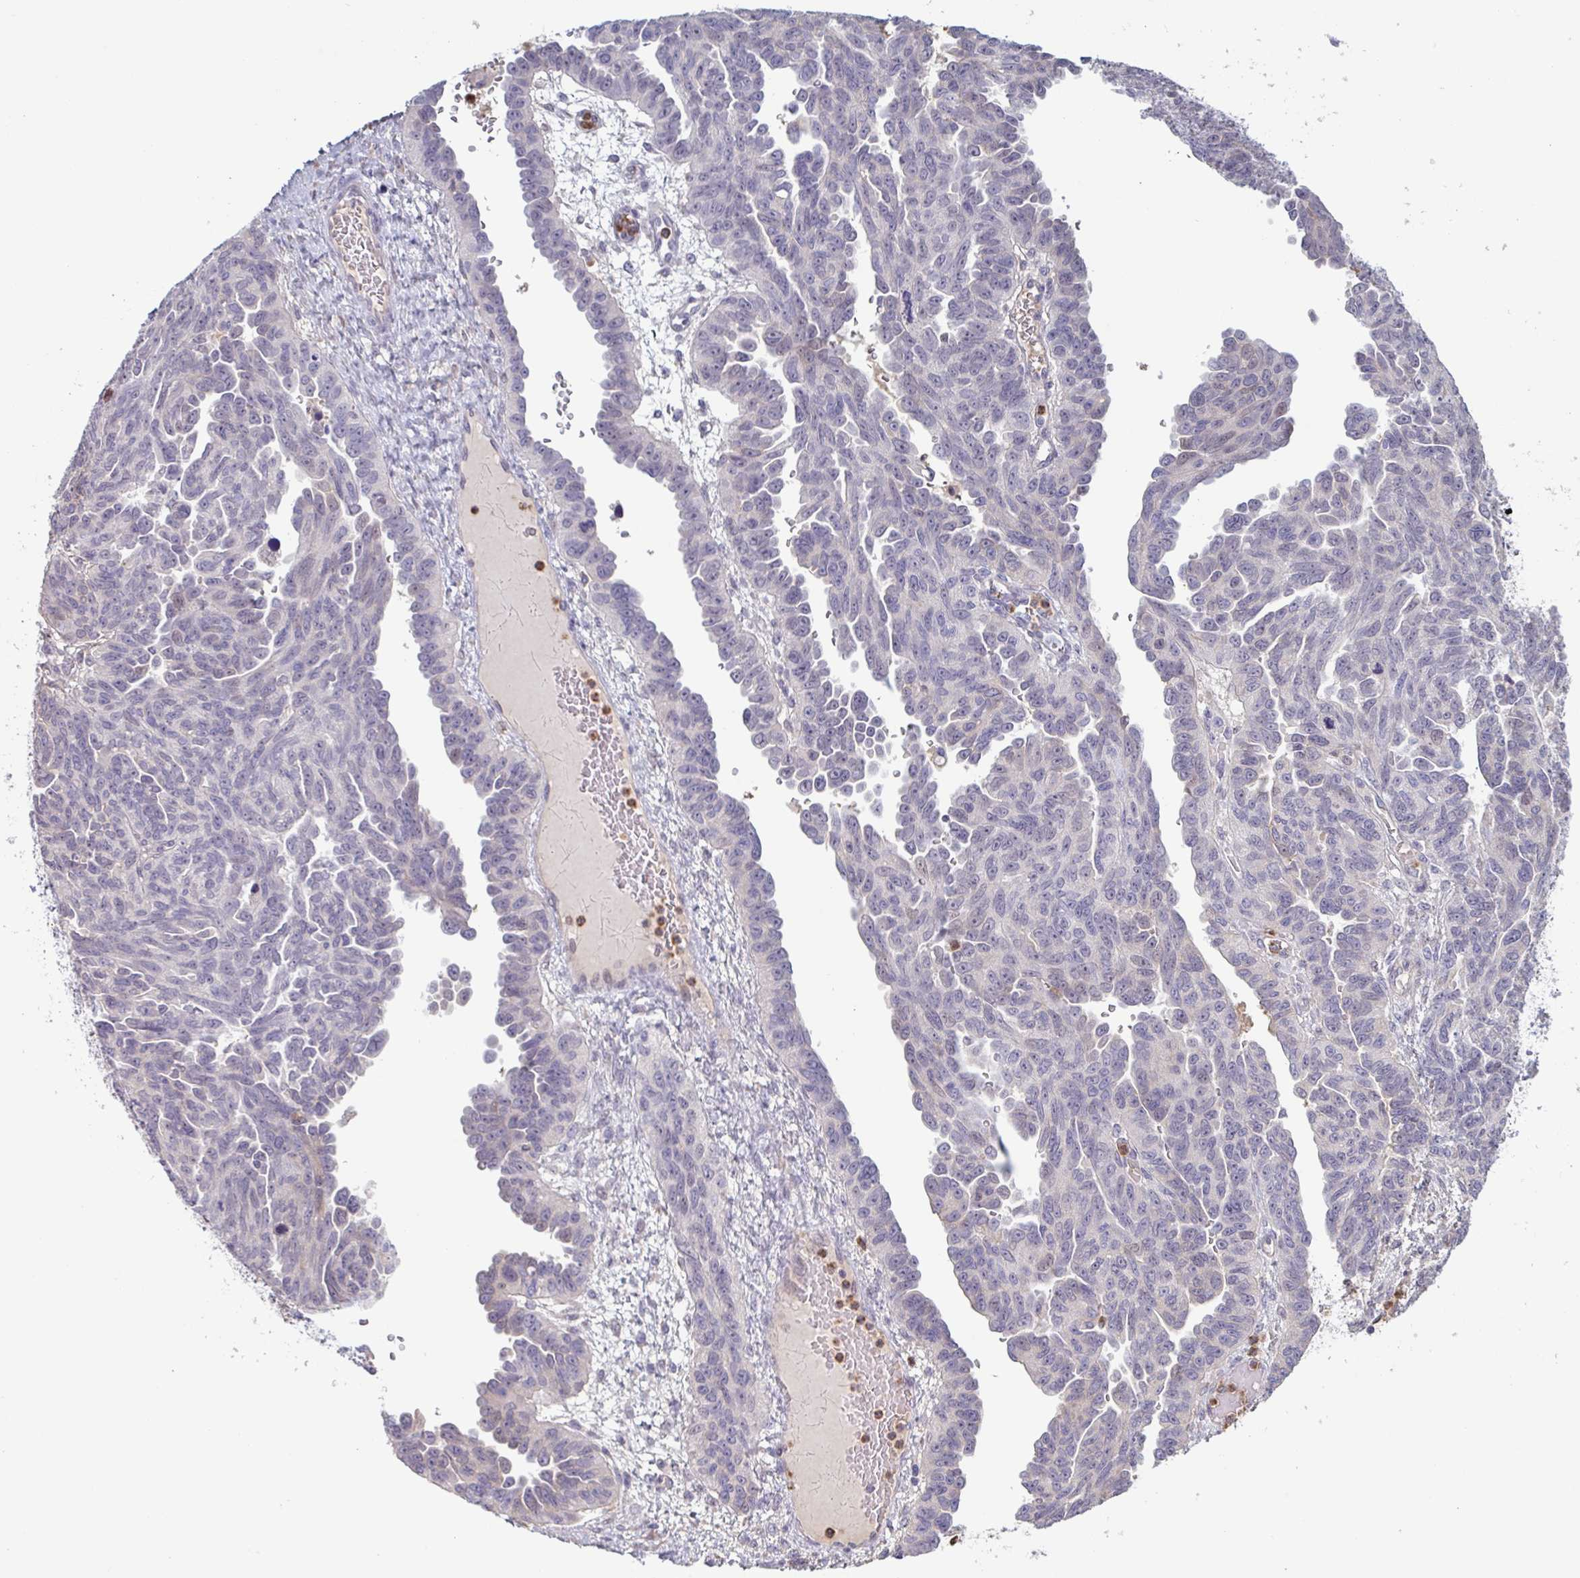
{"staining": {"intensity": "weak", "quantity": "25%-75%", "location": "nuclear"}, "tissue": "ovarian cancer", "cell_type": "Tumor cells", "image_type": "cancer", "snomed": [{"axis": "morphology", "description": "Cystadenocarcinoma, serous, NOS"}, {"axis": "topography", "description": "Ovary"}], "caption": "This is a histology image of immunohistochemistry staining of serous cystadenocarcinoma (ovarian), which shows weak staining in the nuclear of tumor cells.", "gene": "TAF1D", "patient": {"sex": "female", "age": 64}}